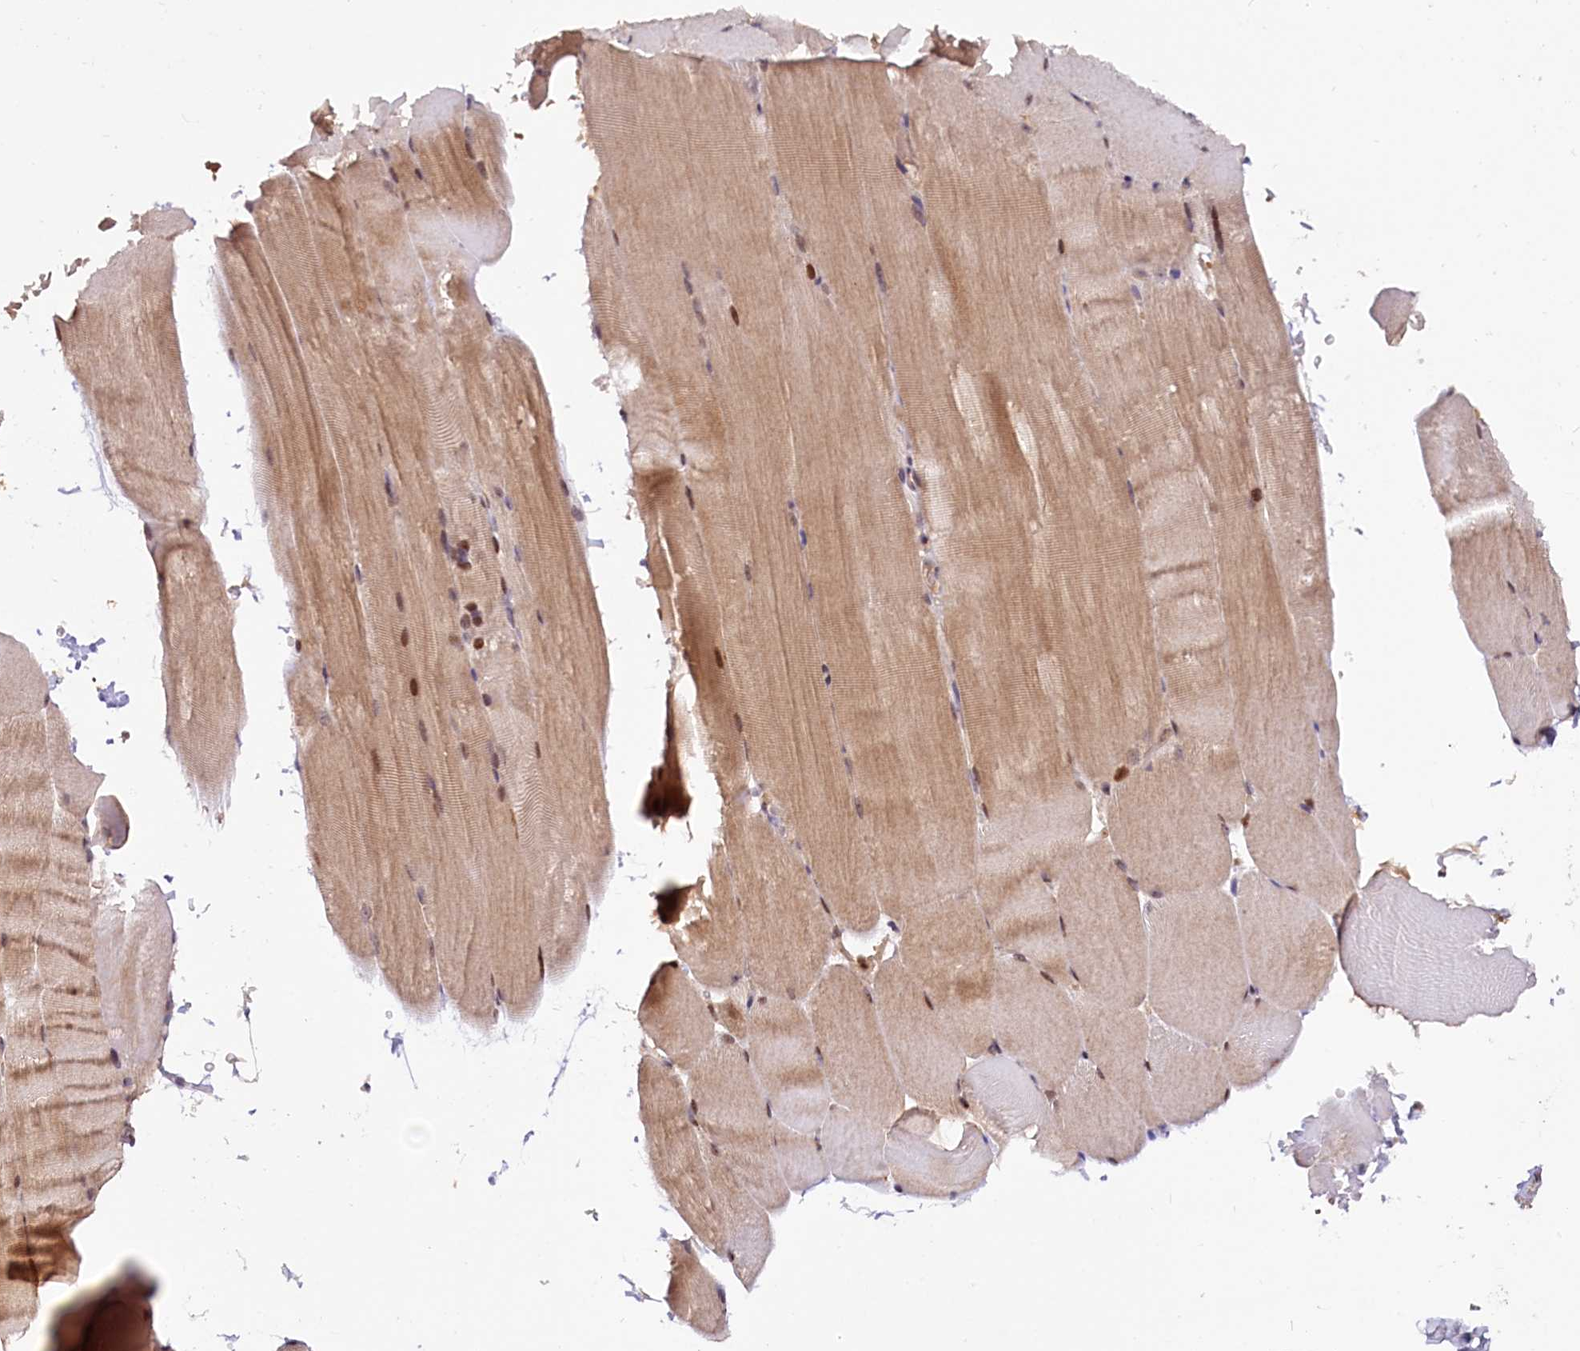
{"staining": {"intensity": "moderate", "quantity": "25%-75%", "location": "cytoplasmic/membranous,nuclear"}, "tissue": "skeletal muscle", "cell_type": "Myocytes", "image_type": "normal", "snomed": [{"axis": "morphology", "description": "Normal tissue, NOS"}, {"axis": "topography", "description": "Skeletal muscle"}, {"axis": "topography", "description": "Parathyroid gland"}], "caption": "A brown stain shows moderate cytoplasmic/membranous,nuclear staining of a protein in myocytes of unremarkable human skeletal muscle. Immunohistochemistry (ihc) stains the protein of interest in brown and the nuclei are stained blue.", "gene": "N4BP2L1", "patient": {"sex": "female", "age": 37}}